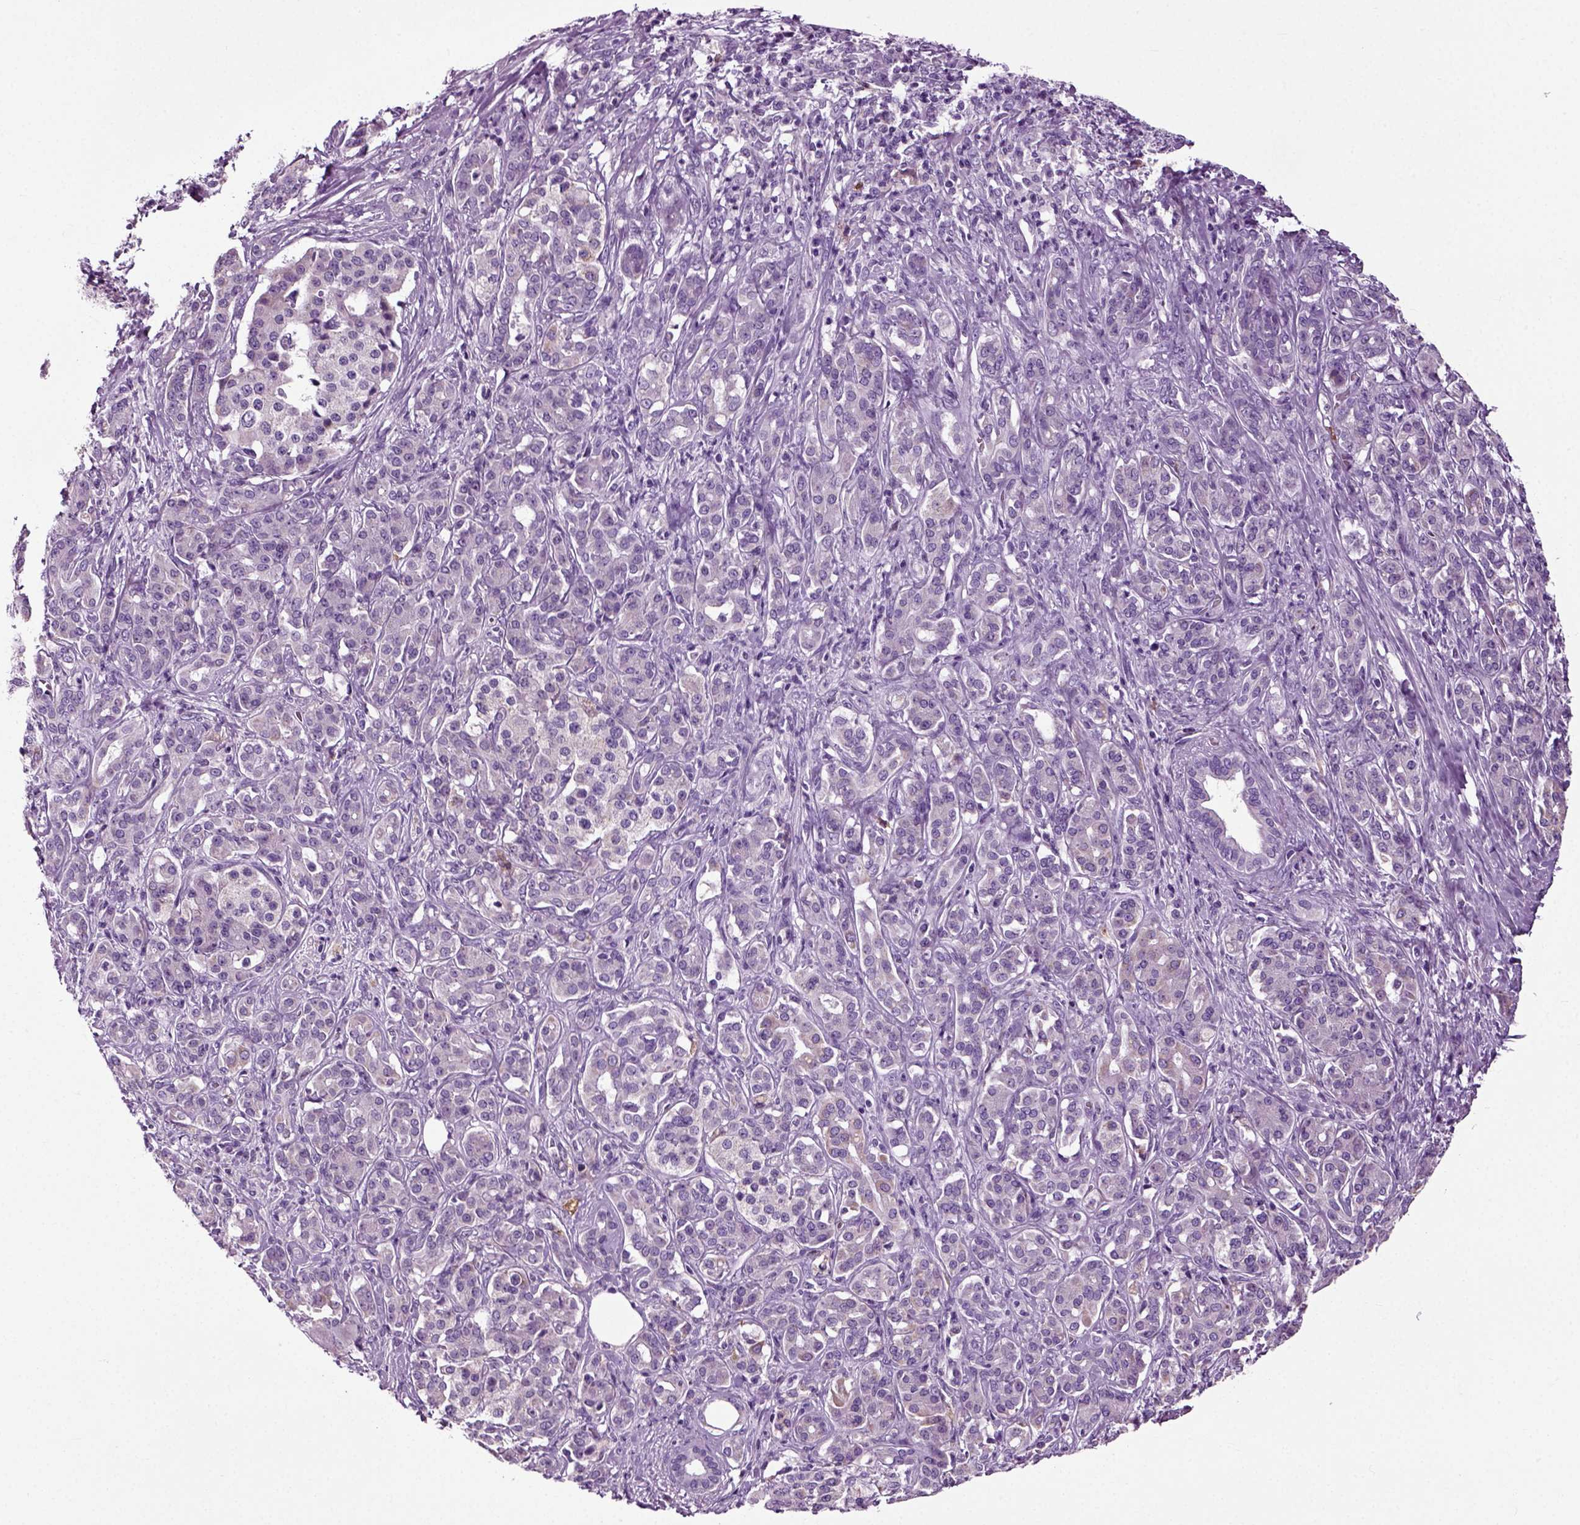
{"staining": {"intensity": "negative", "quantity": "none", "location": "none"}, "tissue": "pancreatic cancer", "cell_type": "Tumor cells", "image_type": "cancer", "snomed": [{"axis": "morphology", "description": "Normal tissue, NOS"}, {"axis": "morphology", "description": "Inflammation, NOS"}, {"axis": "morphology", "description": "Adenocarcinoma, NOS"}, {"axis": "topography", "description": "Pancreas"}], "caption": "Tumor cells are negative for protein expression in human adenocarcinoma (pancreatic).", "gene": "DNAH10", "patient": {"sex": "male", "age": 57}}